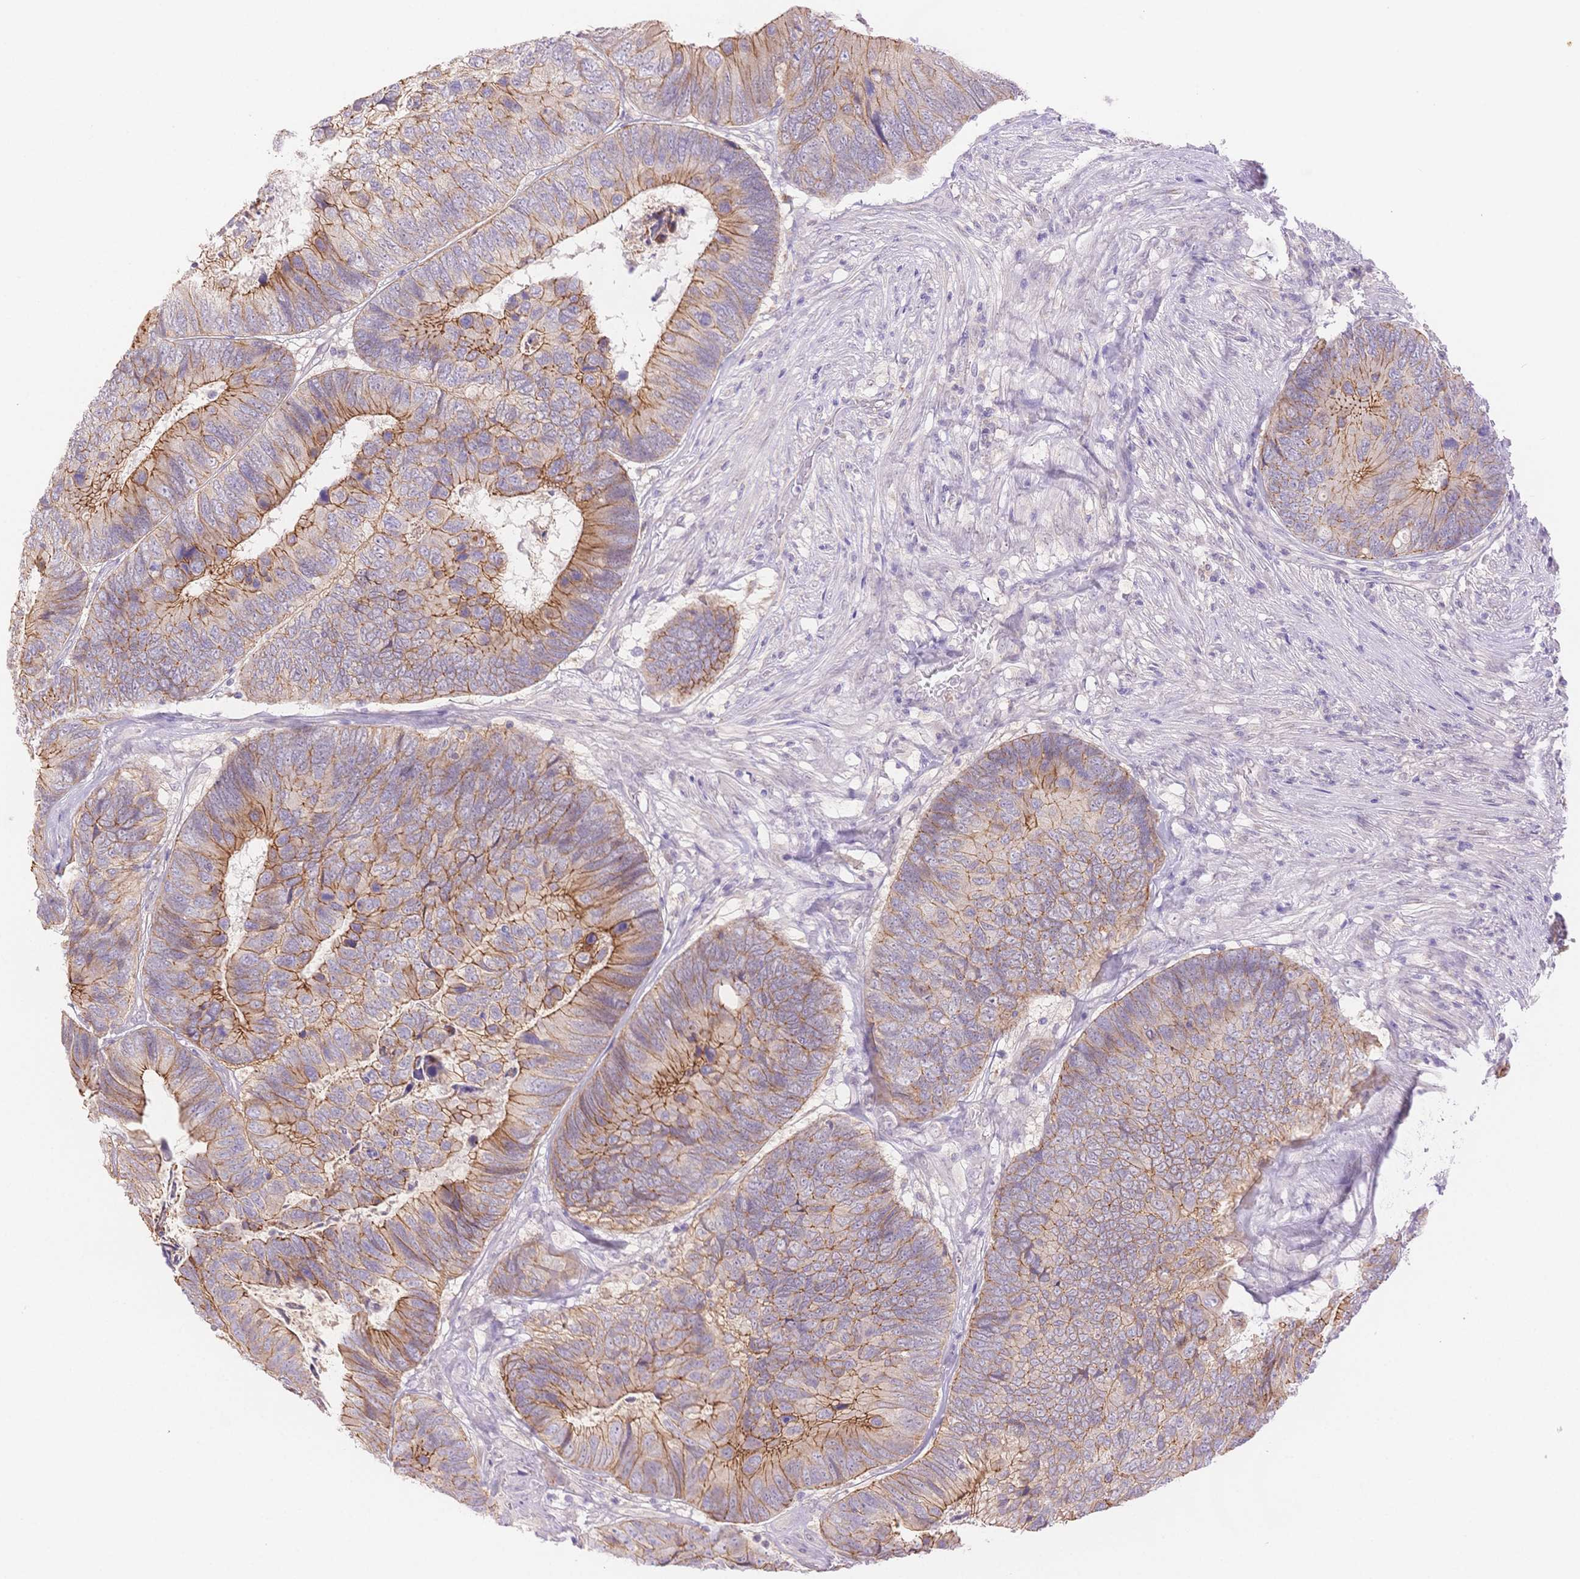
{"staining": {"intensity": "moderate", "quantity": "25%-75%", "location": "cytoplasmic/membranous"}, "tissue": "colorectal cancer", "cell_type": "Tumor cells", "image_type": "cancer", "snomed": [{"axis": "morphology", "description": "Adenocarcinoma, NOS"}, {"axis": "topography", "description": "Colon"}], "caption": "Human colorectal adenocarcinoma stained with a protein marker shows moderate staining in tumor cells.", "gene": "WDR54", "patient": {"sex": "female", "age": 67}}